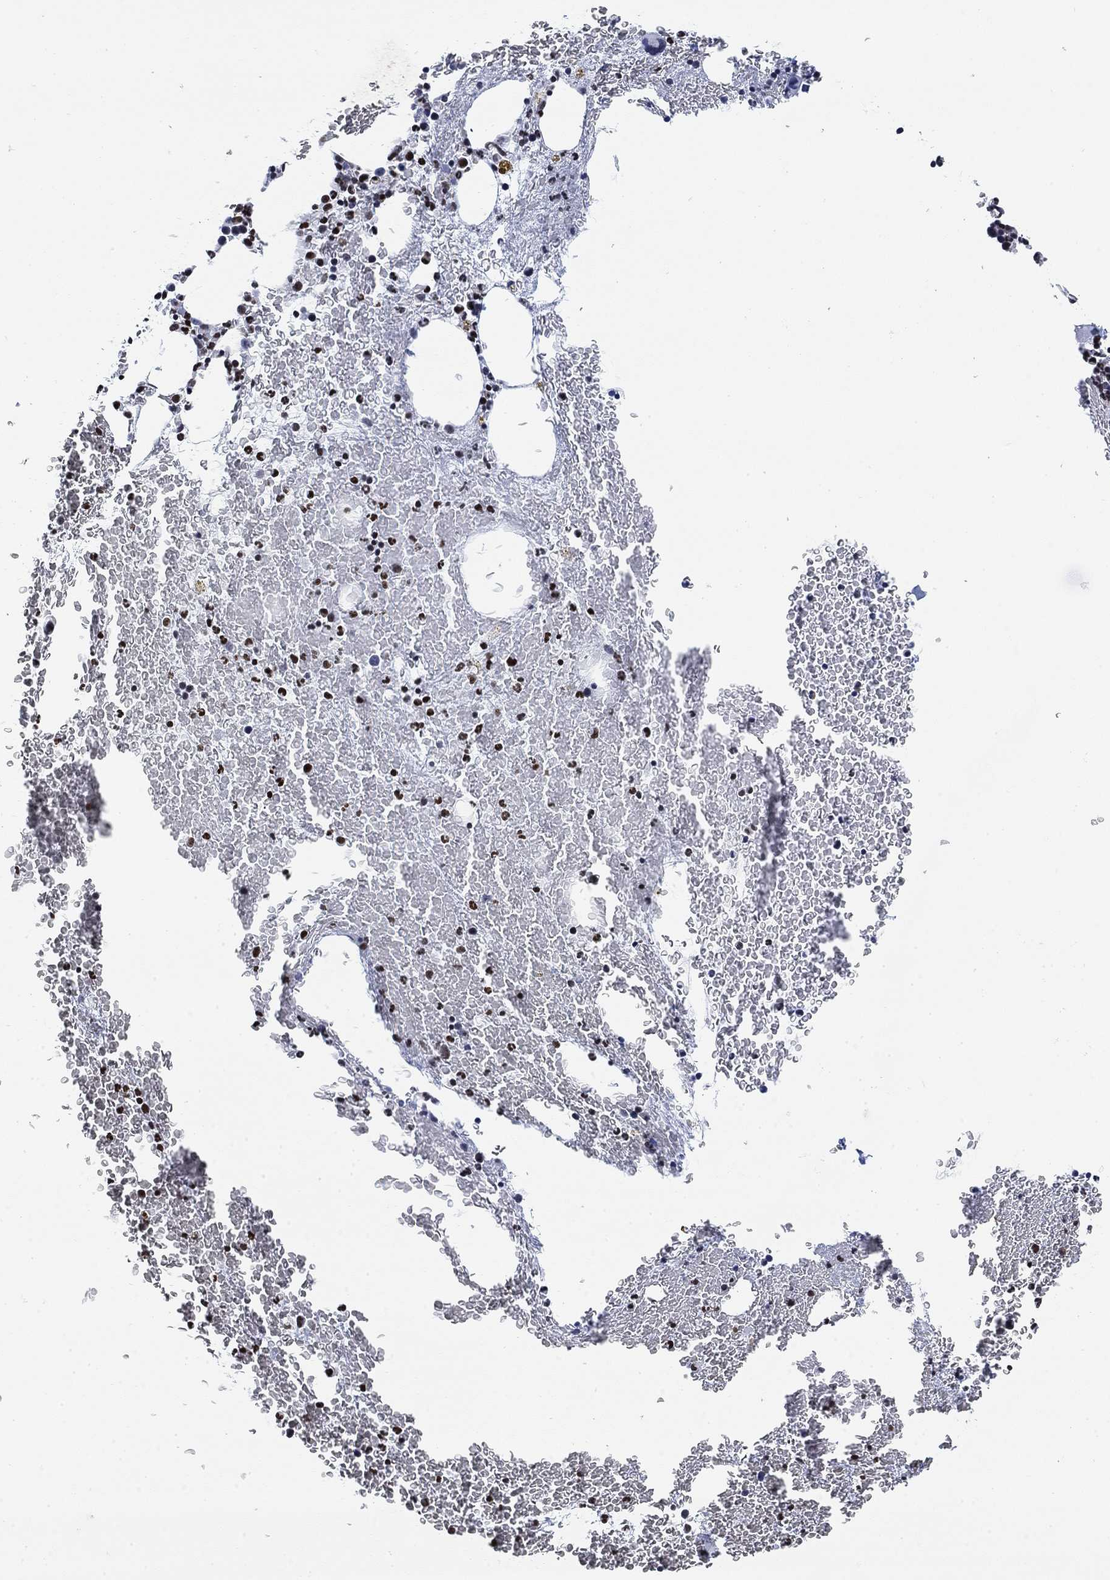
{"staining": {"intensity": "strong", "quantity": ">75%", "location": "nuclear"}, "tissue": "bone marrow", "cell_type": "Hematopoietic cells", "image_type": "normal", "snomed": [{"axis": "morphology", "description": "Normal tissue, NOS"}, {"axis": "topography", "description": "Bone marrow"}], "caption": "A high amount of strong nuclear positivity is identified in approximately >75% of hematopoietic cells in benign bone marrow.", "gene": "H1", "patient": {"sex": "female", "age": 67}}